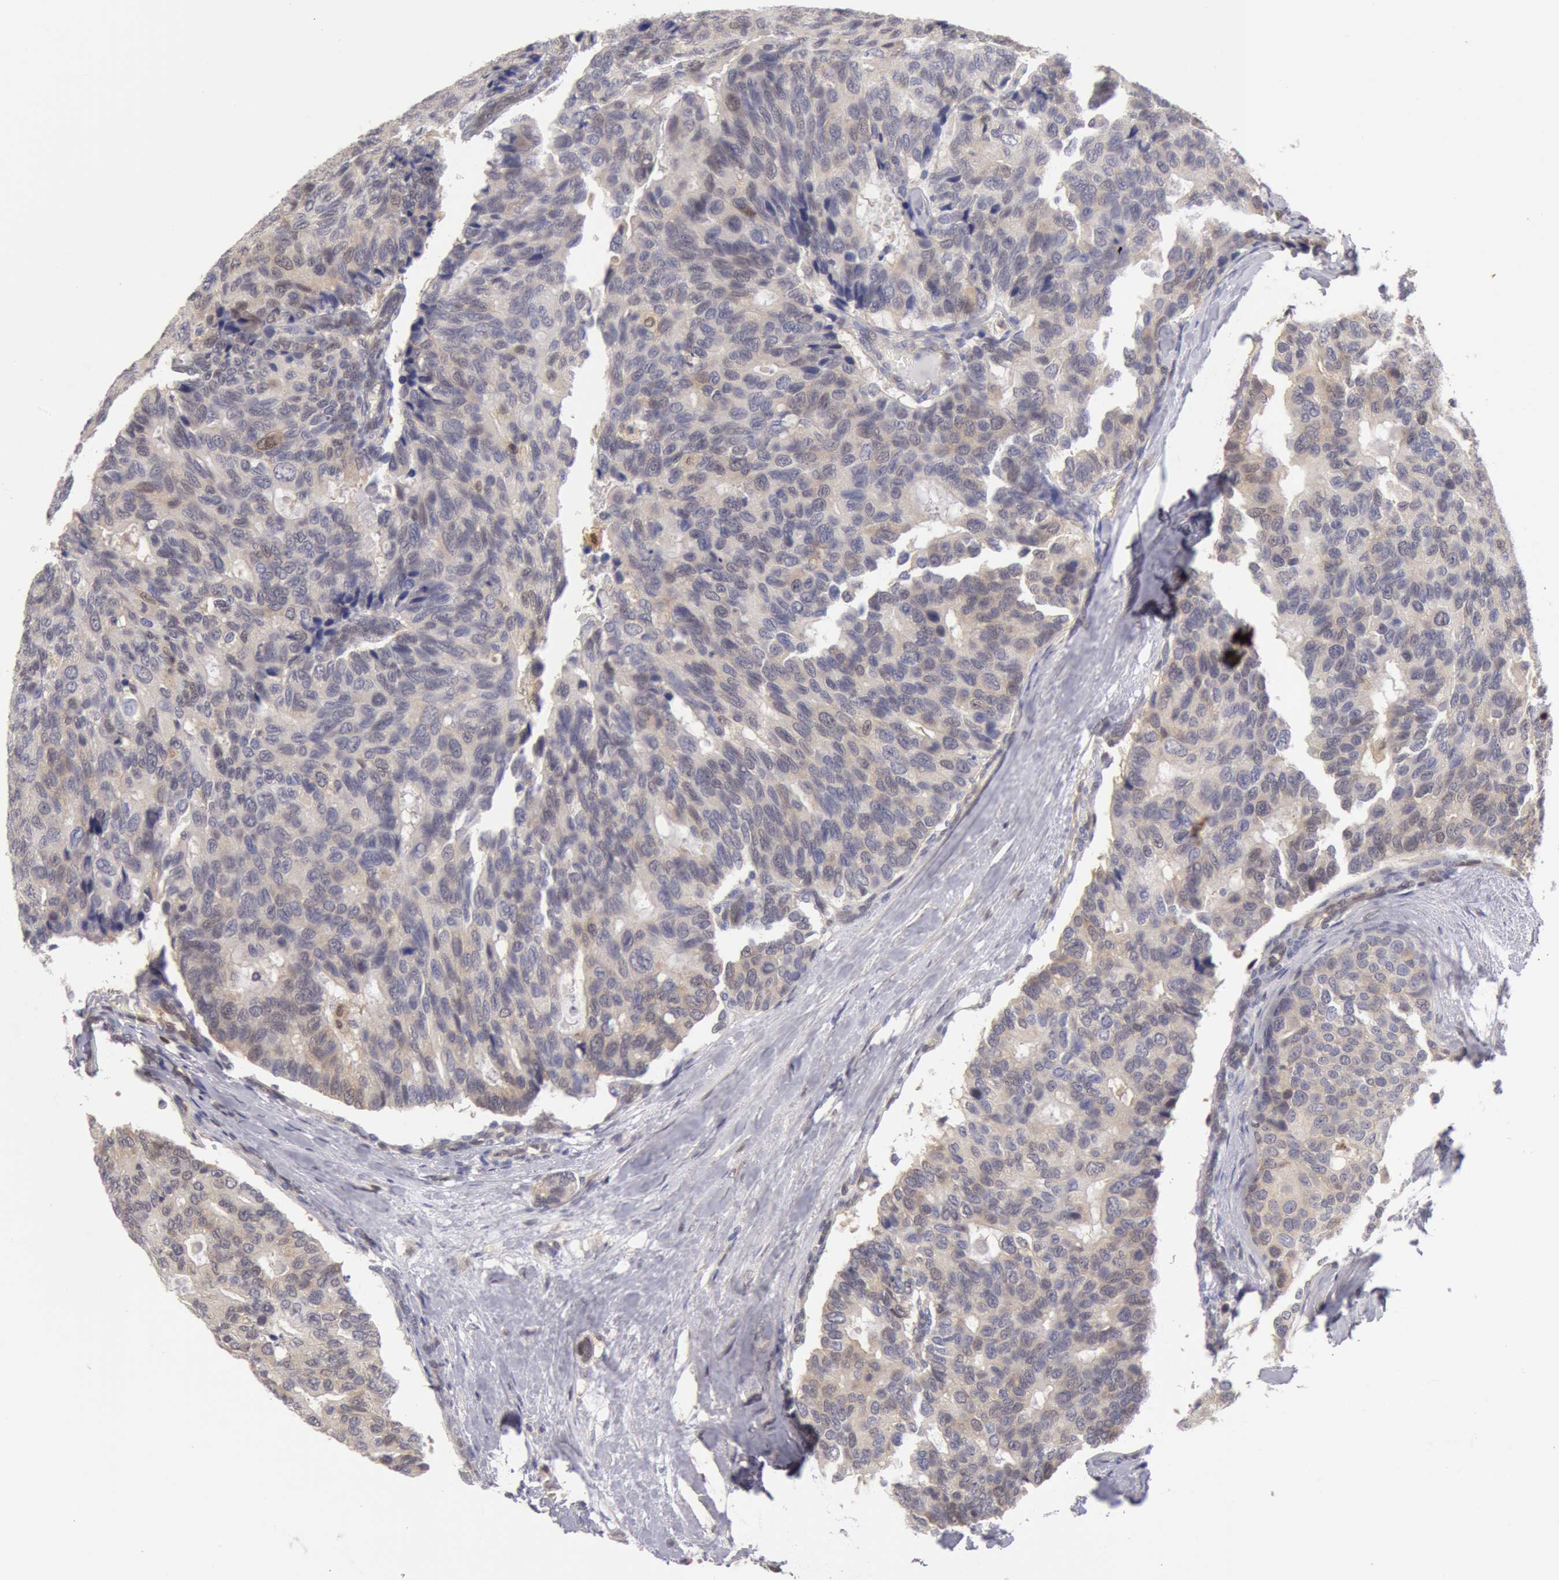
{"staining": {"intensity": "negative", "quantity": "none", "location": "none"}, "tissue": "breast cancer", "cell_type": "Tumor cells", "image_type": "cancer", "snomed": [{"axis": "morphology", "description": "Duct carcinoma"}, {"axis": "topography", "description": "Breast"}], "caption": "DAB (3,3'-diaminobenzidine) immunohistochemical staining of human invasive ductal carcinoma (breast) displays no significant staining in tumor cells.", "gene": "TXNRD1", "patient": {"sex": "female", "age": 69}}